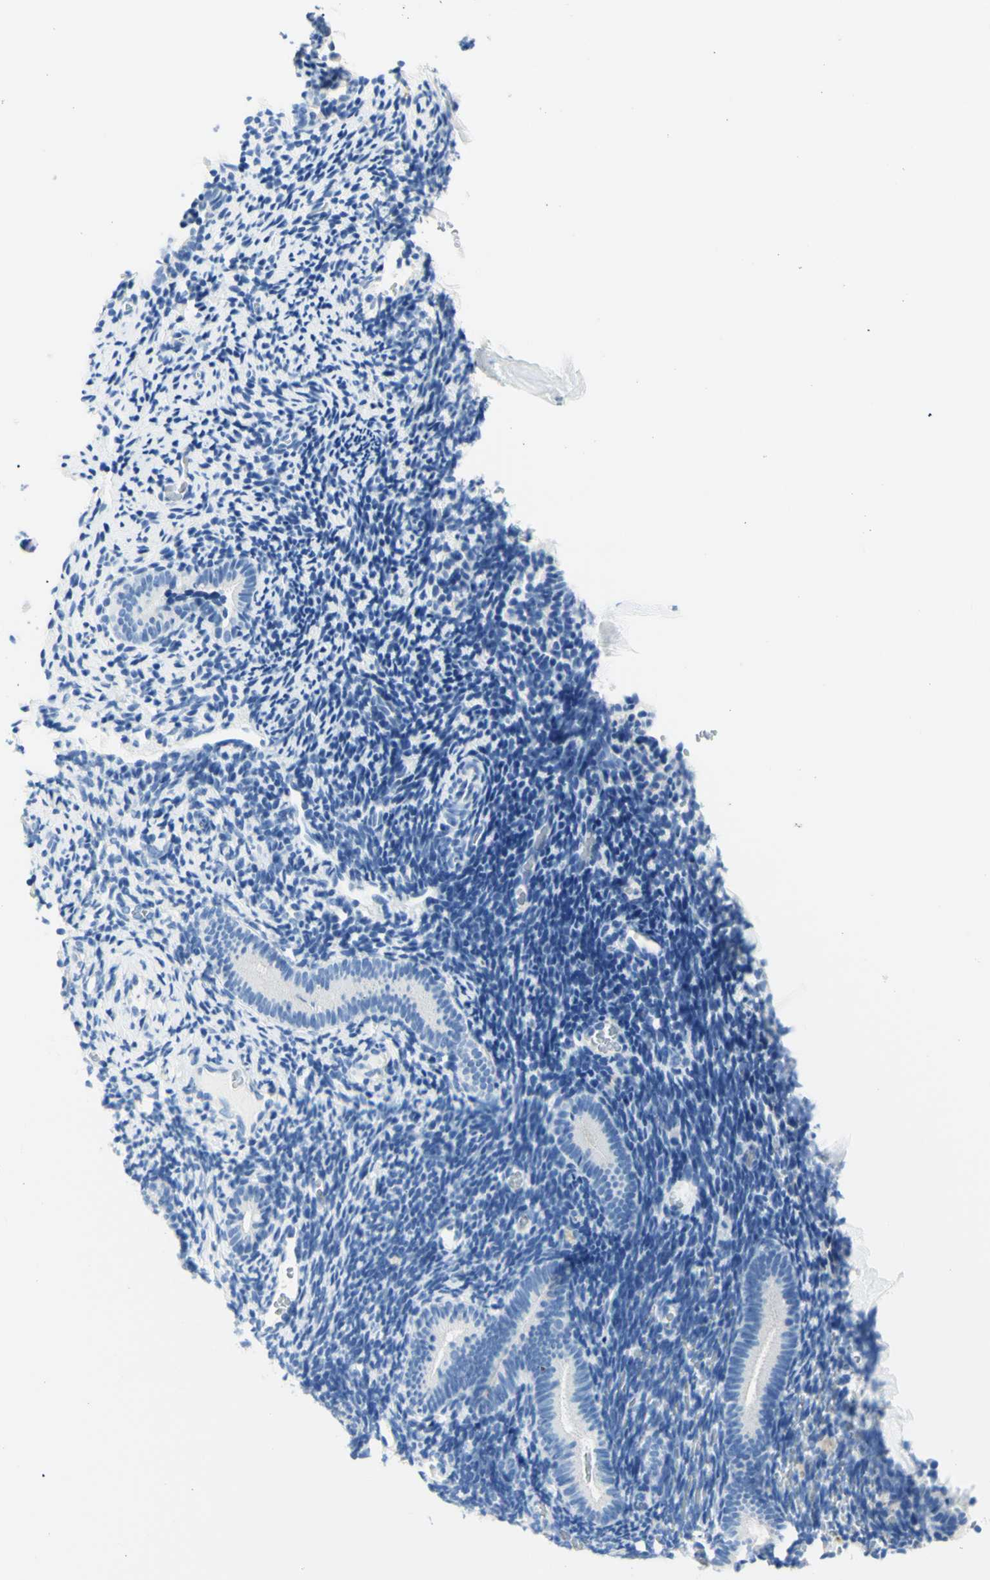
{"staining": {"intensity": "negative", "quantity": "none", "location": "none"}, "tissue": "endometrium", "cell_type": "Cells in endometrial stroma", "image_type": "normal", "snomed": [{"axis": "morphology", "description": "Normal tissue, NOS"}, {"axis": "topography", "description": "Endometrium"}], "caption": "Endometrium stained for a protein using immunohistochemistry (IHC) demonstrates no positivity cells in endometrial stroma.", "gene": "HPCA", "patient": {"sex": "female", "age": 51}}